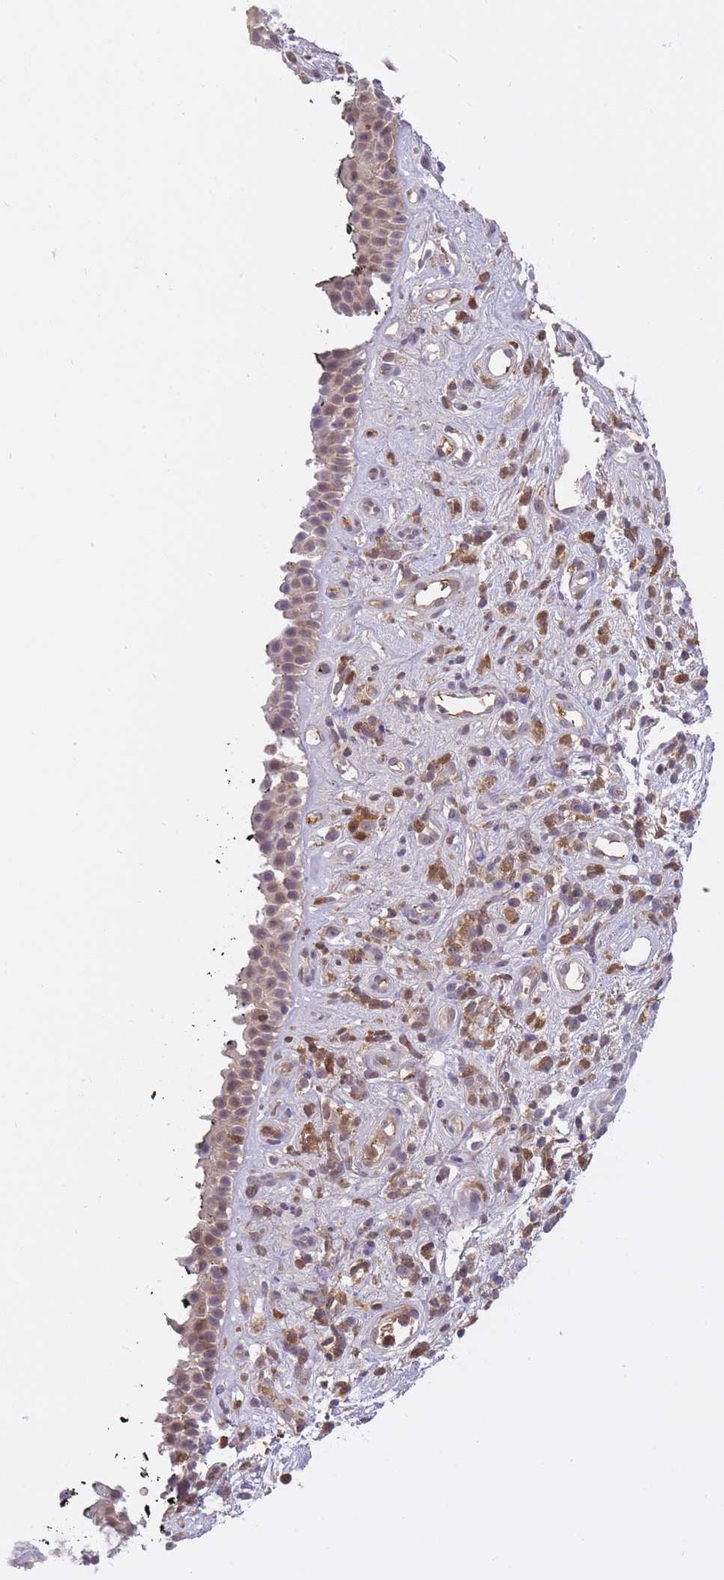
{"staining": {"intensity": "weak", "quantity": ">75%", "location": "cytoplasmic/membranous,nuclear"}, "tissue": "nasopharynx", "cell_type": "Respiratory epithelial cells", "image_type": "normal", "snomed": [{"axis": "morphology", "description": "Normal tissue, NOS"}, {"axis": "morphology", "description": "Squamous cell carcinoma, NOS"}, {"axis": "topography", "description": "Nasopharynx"}, {"axis": "topography", "description": "Head-Neck"}], "caption": "The histopathology image shows immunohistochemical staining of normal nasopharynx. There is weak cytoplasmic/membranous,nuclear staining is present in about >75% of respiratory epithelial cells.", "gene": "CXorf38", "patient": {"sex": "male", "age": 85}}